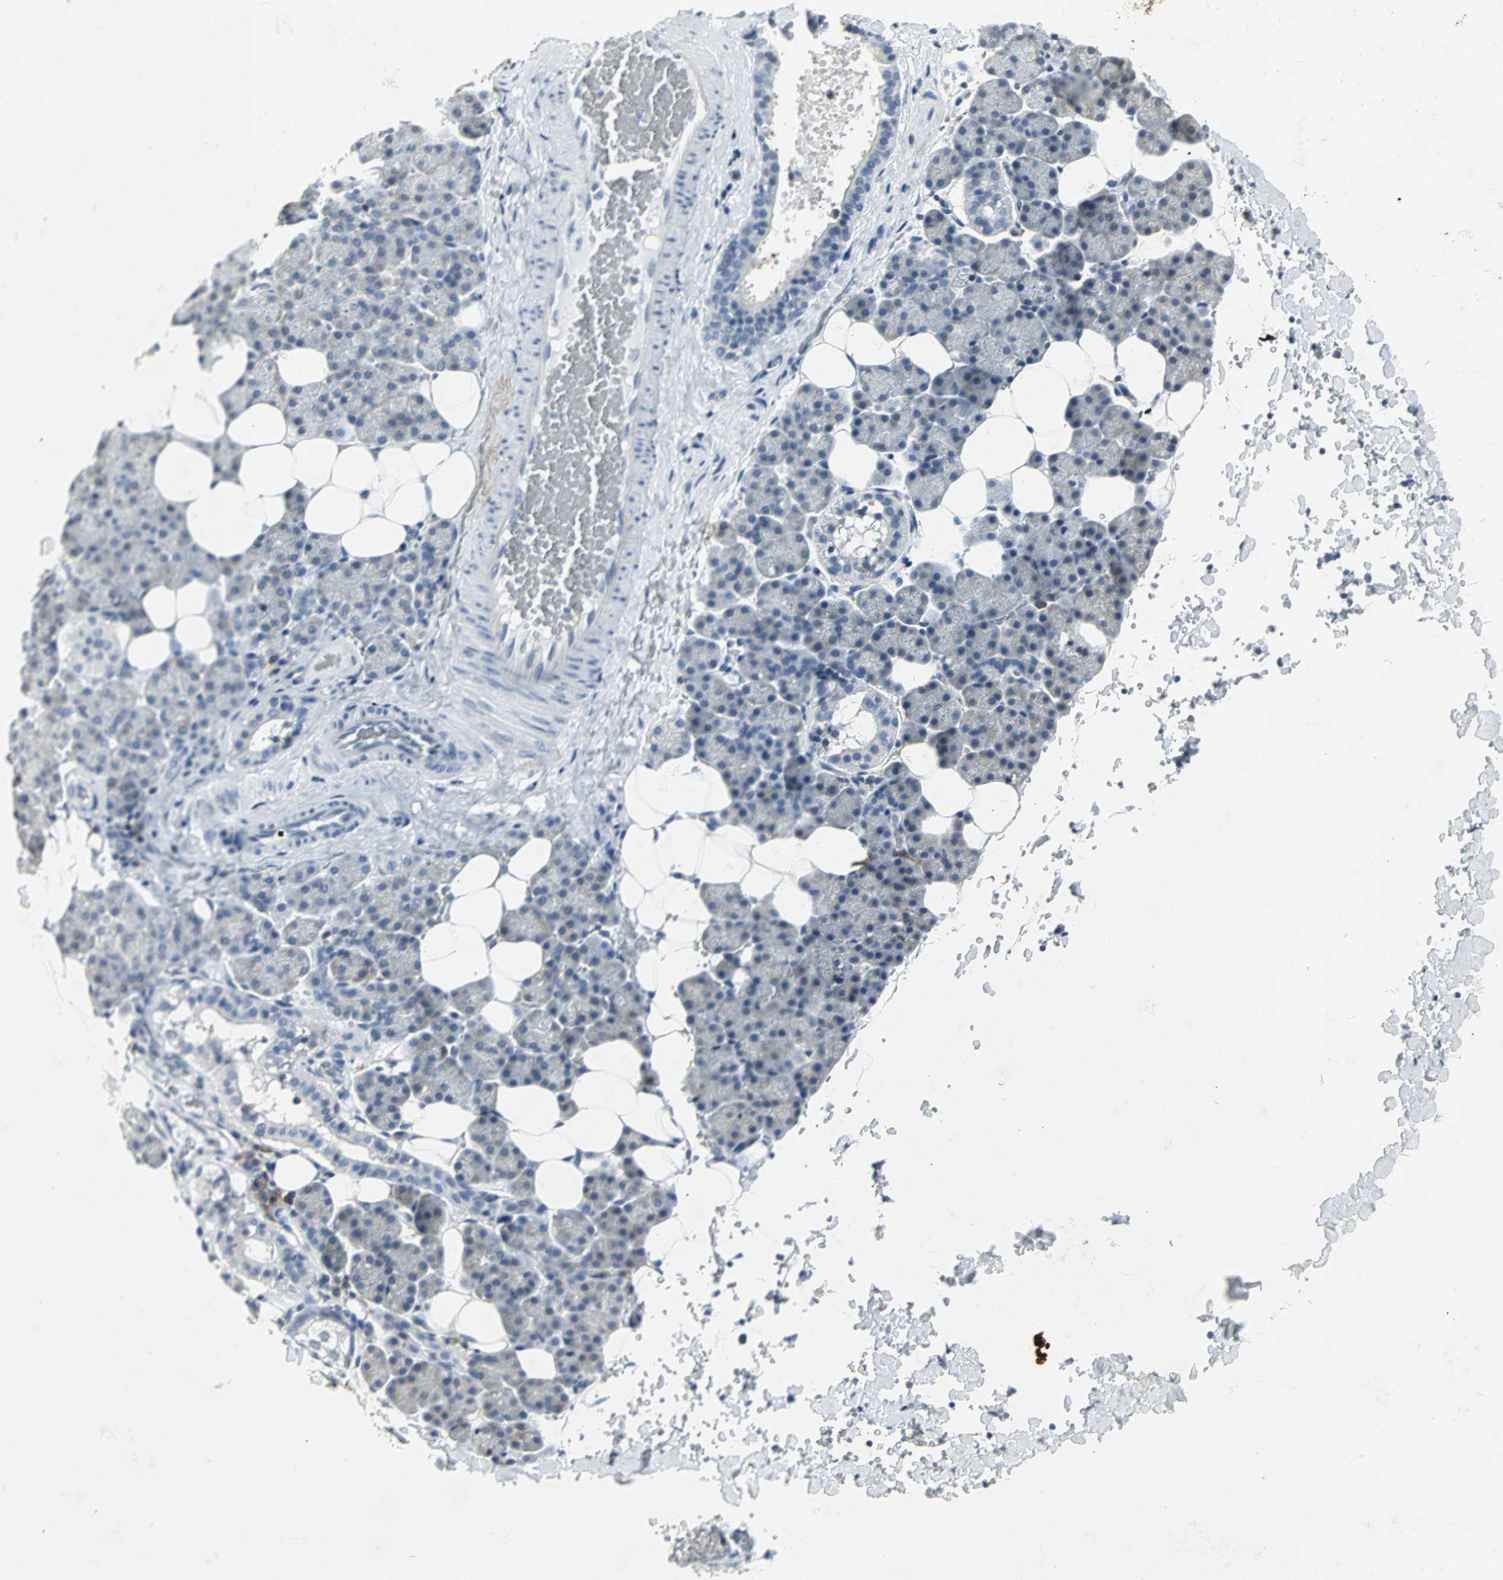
{"staining": {"intensity": "weak", "quantity": "<25%", "location": "cytoplasmic/membranous"}, "tissue": "salivary gland", "cell_type": "Glandular cells", "image_type": "normal", "snomed": [{"axis": "morphology", "description": "Normal tissue, NOS"}, {"axis": "topography", "description": "Lymph node"}, {"axis": "topography", "description": "Salivary gland"}], "caption": "Immunohistochemistry histopathology image of benign salivary gland: human salivary gland stained with DAB displays no significant protein positivity in glandular cells. Nuclei are stained in blue.", "gene": "SLC2A5", "patient": {"sex": "male", "age": 8}}